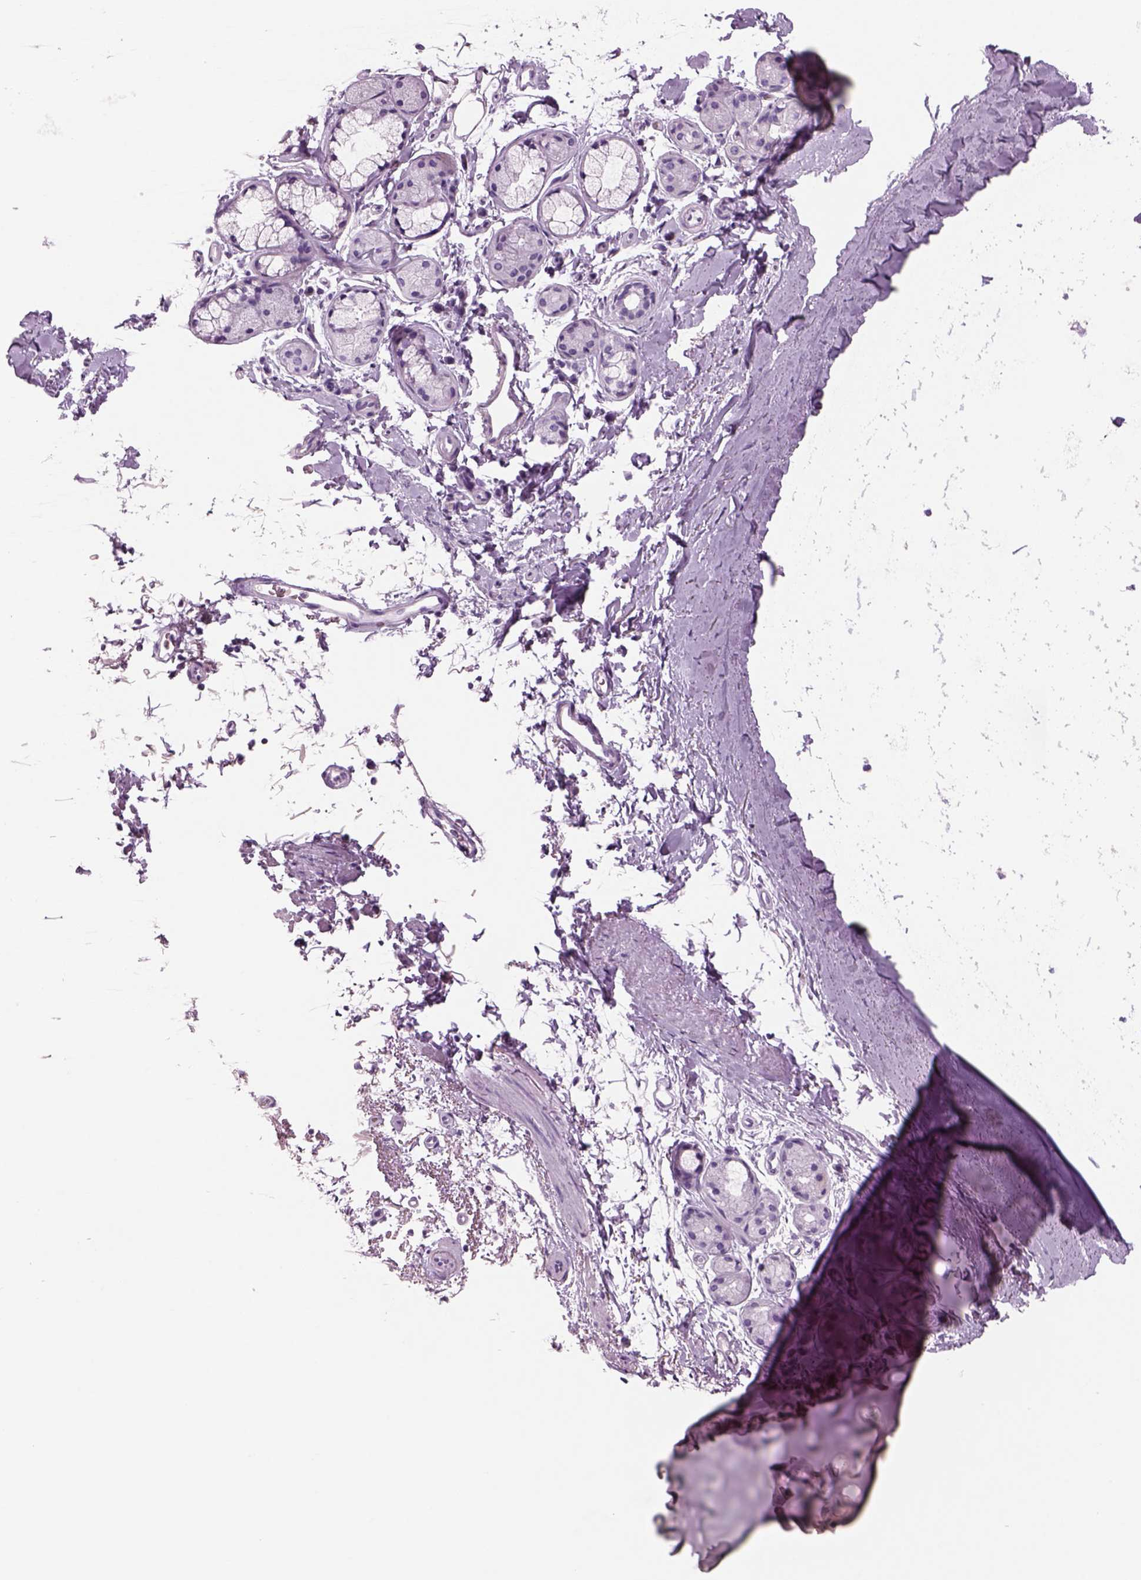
{"staining": {"intensity": "negative", "quantity": "none", "location": "none"}, "tissue": "adipose tissue", "cell_type": "Adipocytes", "image_type": "normal", "snomed": [{"axis": "morphology", "description": "Normal tissue, NOS"}, {"axis": "topography", "description": "Lymph node"}, {"axis": "topography", "description": "Bronchus"}], "caption": "The IHC image has no significant positivity in adipocytes of adipose tissue.", "gene": "RHO", "patient": {"sex": "female", "age": 70}}